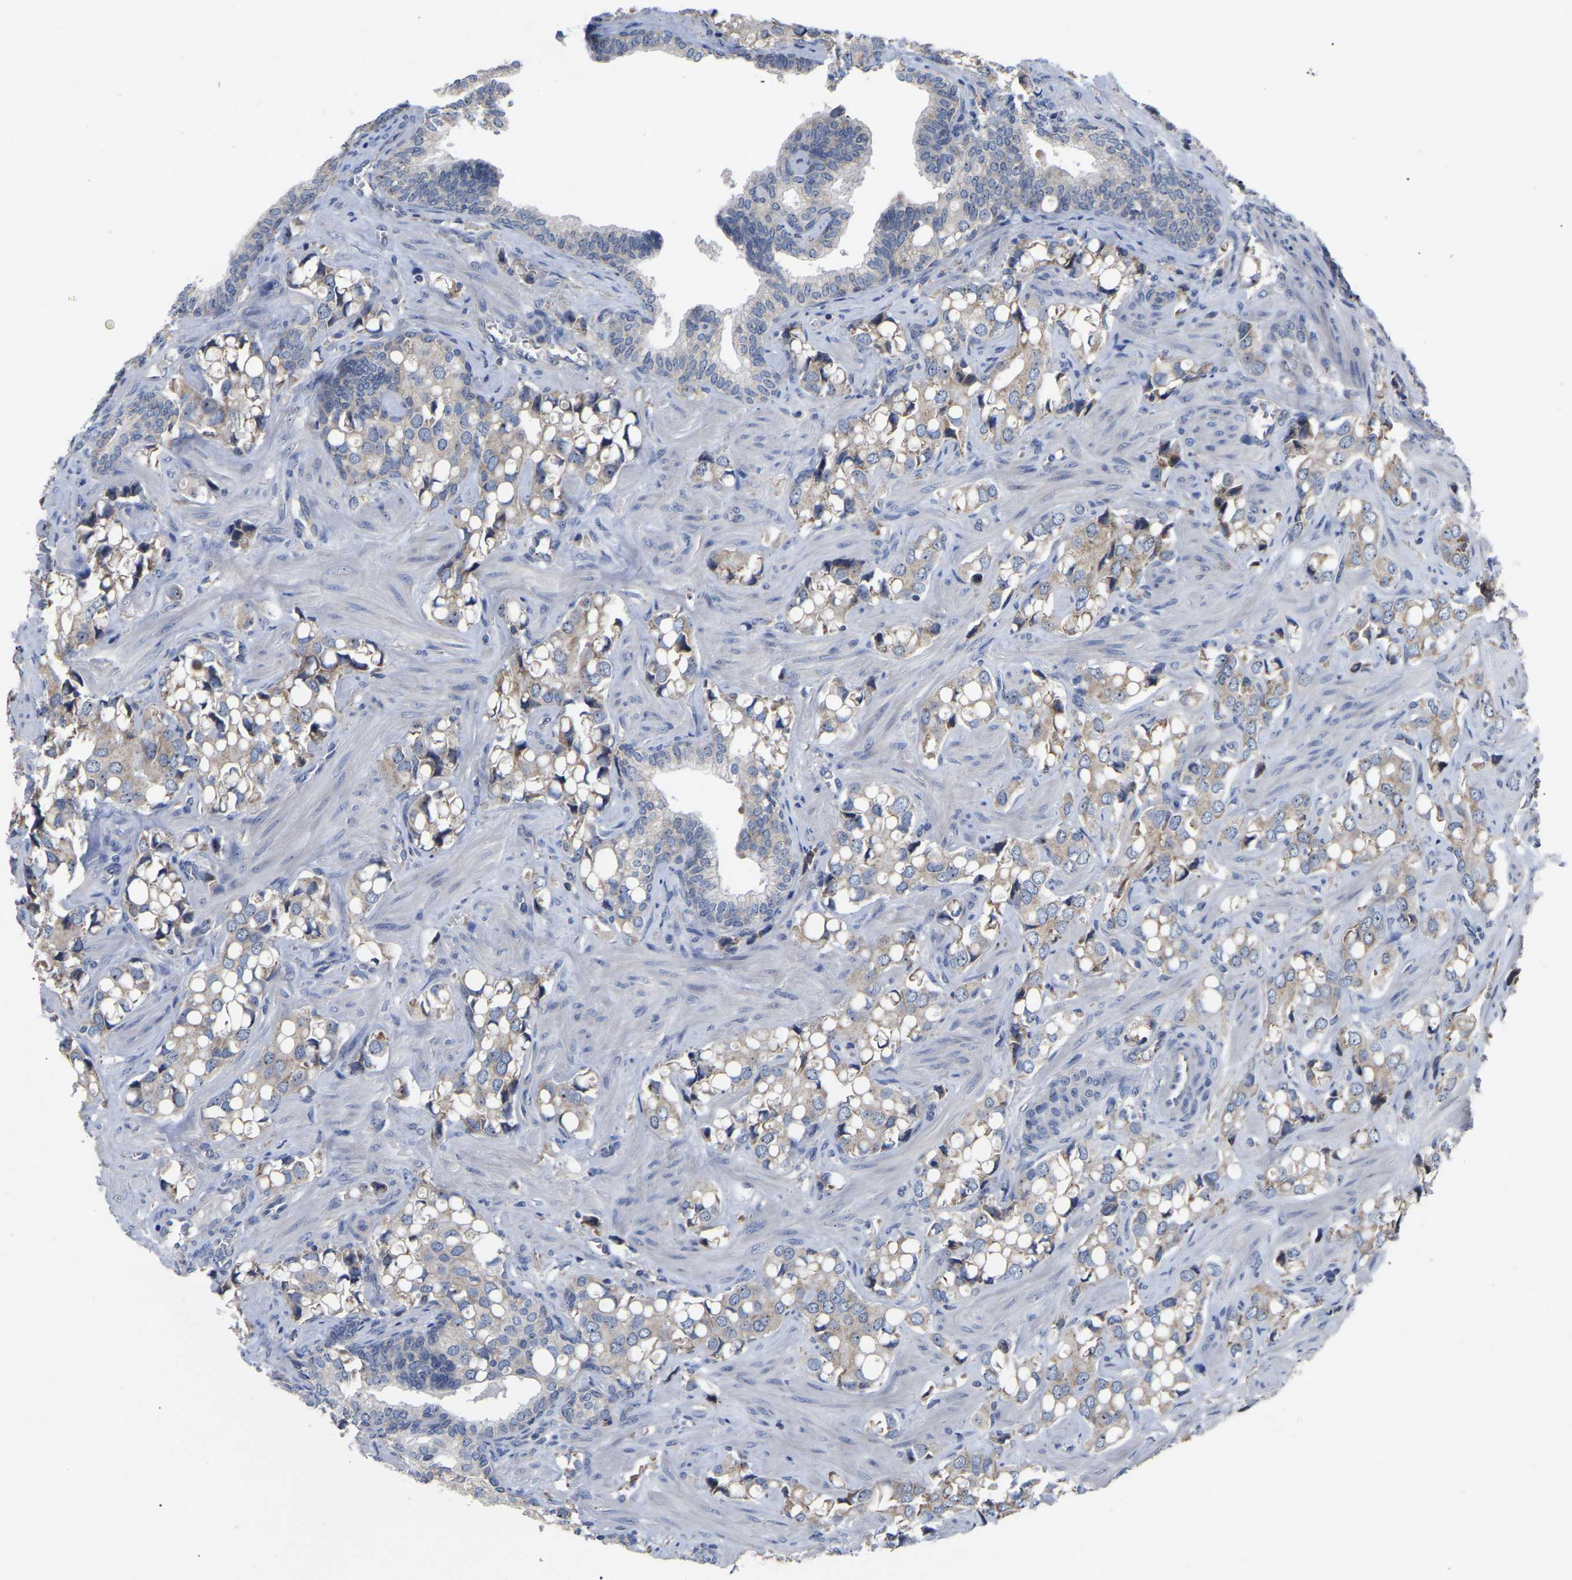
{"staining": {"intensity": "weak", "quantity": ">75%", "location": "cytoplasmic/membranous"}, "tissue": "prostate cancer", "cell_type": "Tumor cells", "image_type": "cancer", "snomed": [{"axis": "morphology", "description": "Adenocarcinoma, High grade"}, {"axis": "topography", "description": "Prostate"}], "caption": "This photomicrograph exhibits immunohistochemistry staining of high-grade adenocarcinoma (prostate), with low weak cytoplasmic/membranous positivity in approximately >75% of tumor cells.", "gene": "NOP53", "patient": {"sex": "male", "age": 52}}